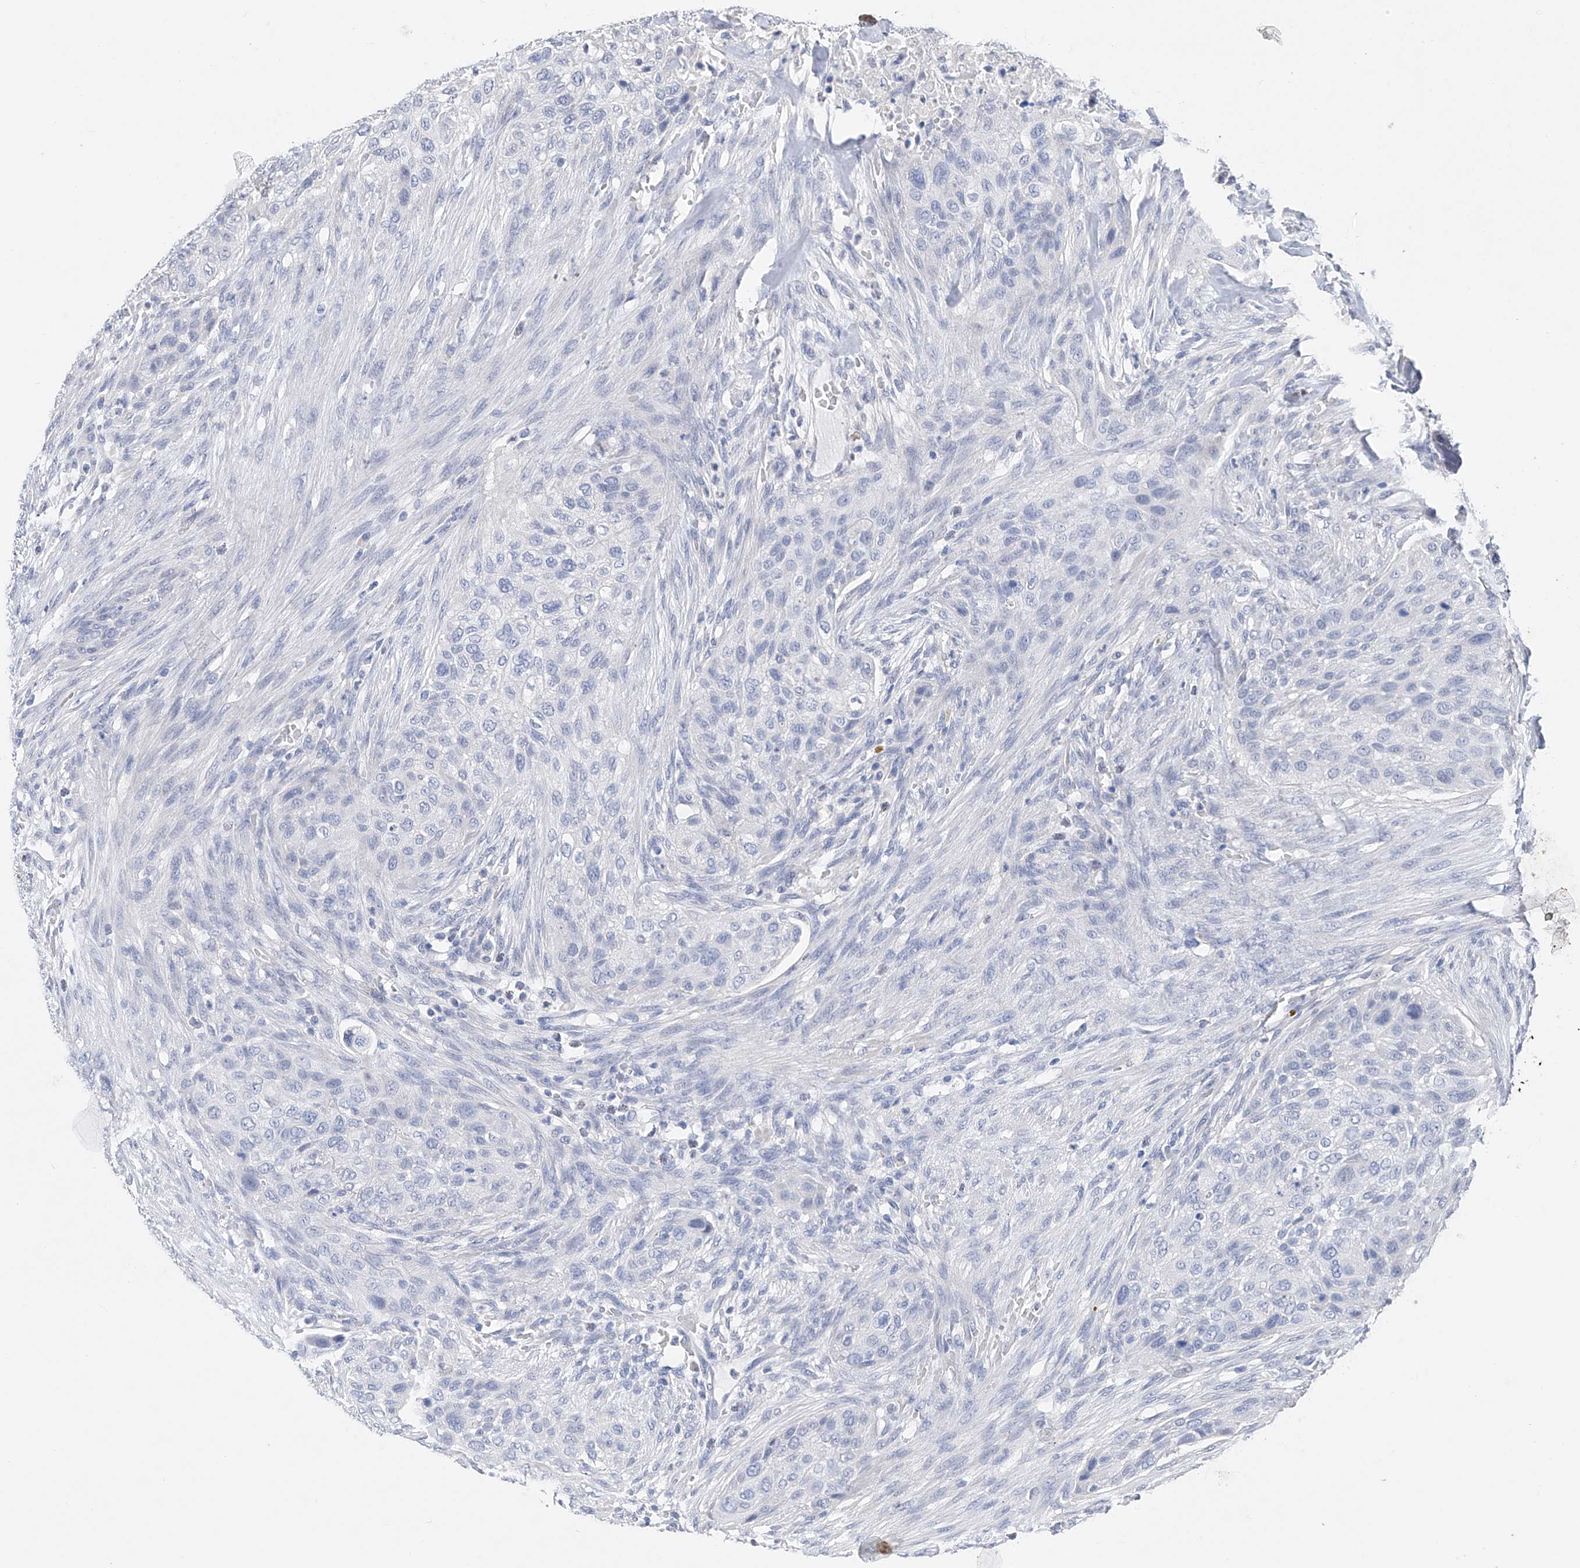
{"staining": {"intensity": "negative", "quantity": "none", "location": "none"}, "tissue": "urothelial cancer", "cell_type": "Tumor cells", "image_type": "cancer", "snomed": [{"axis": "morphology", "description": "Urothelial carcinoma, High grade"}, {"axis": "topography", "description": "Urinary bladder"}], "caption": "Immunohistochemistry of human urothelial cancer displays no positivity in tumor cells.", "gene": "ADRA1A", "patient": {"sex": "male", "age": 35}}